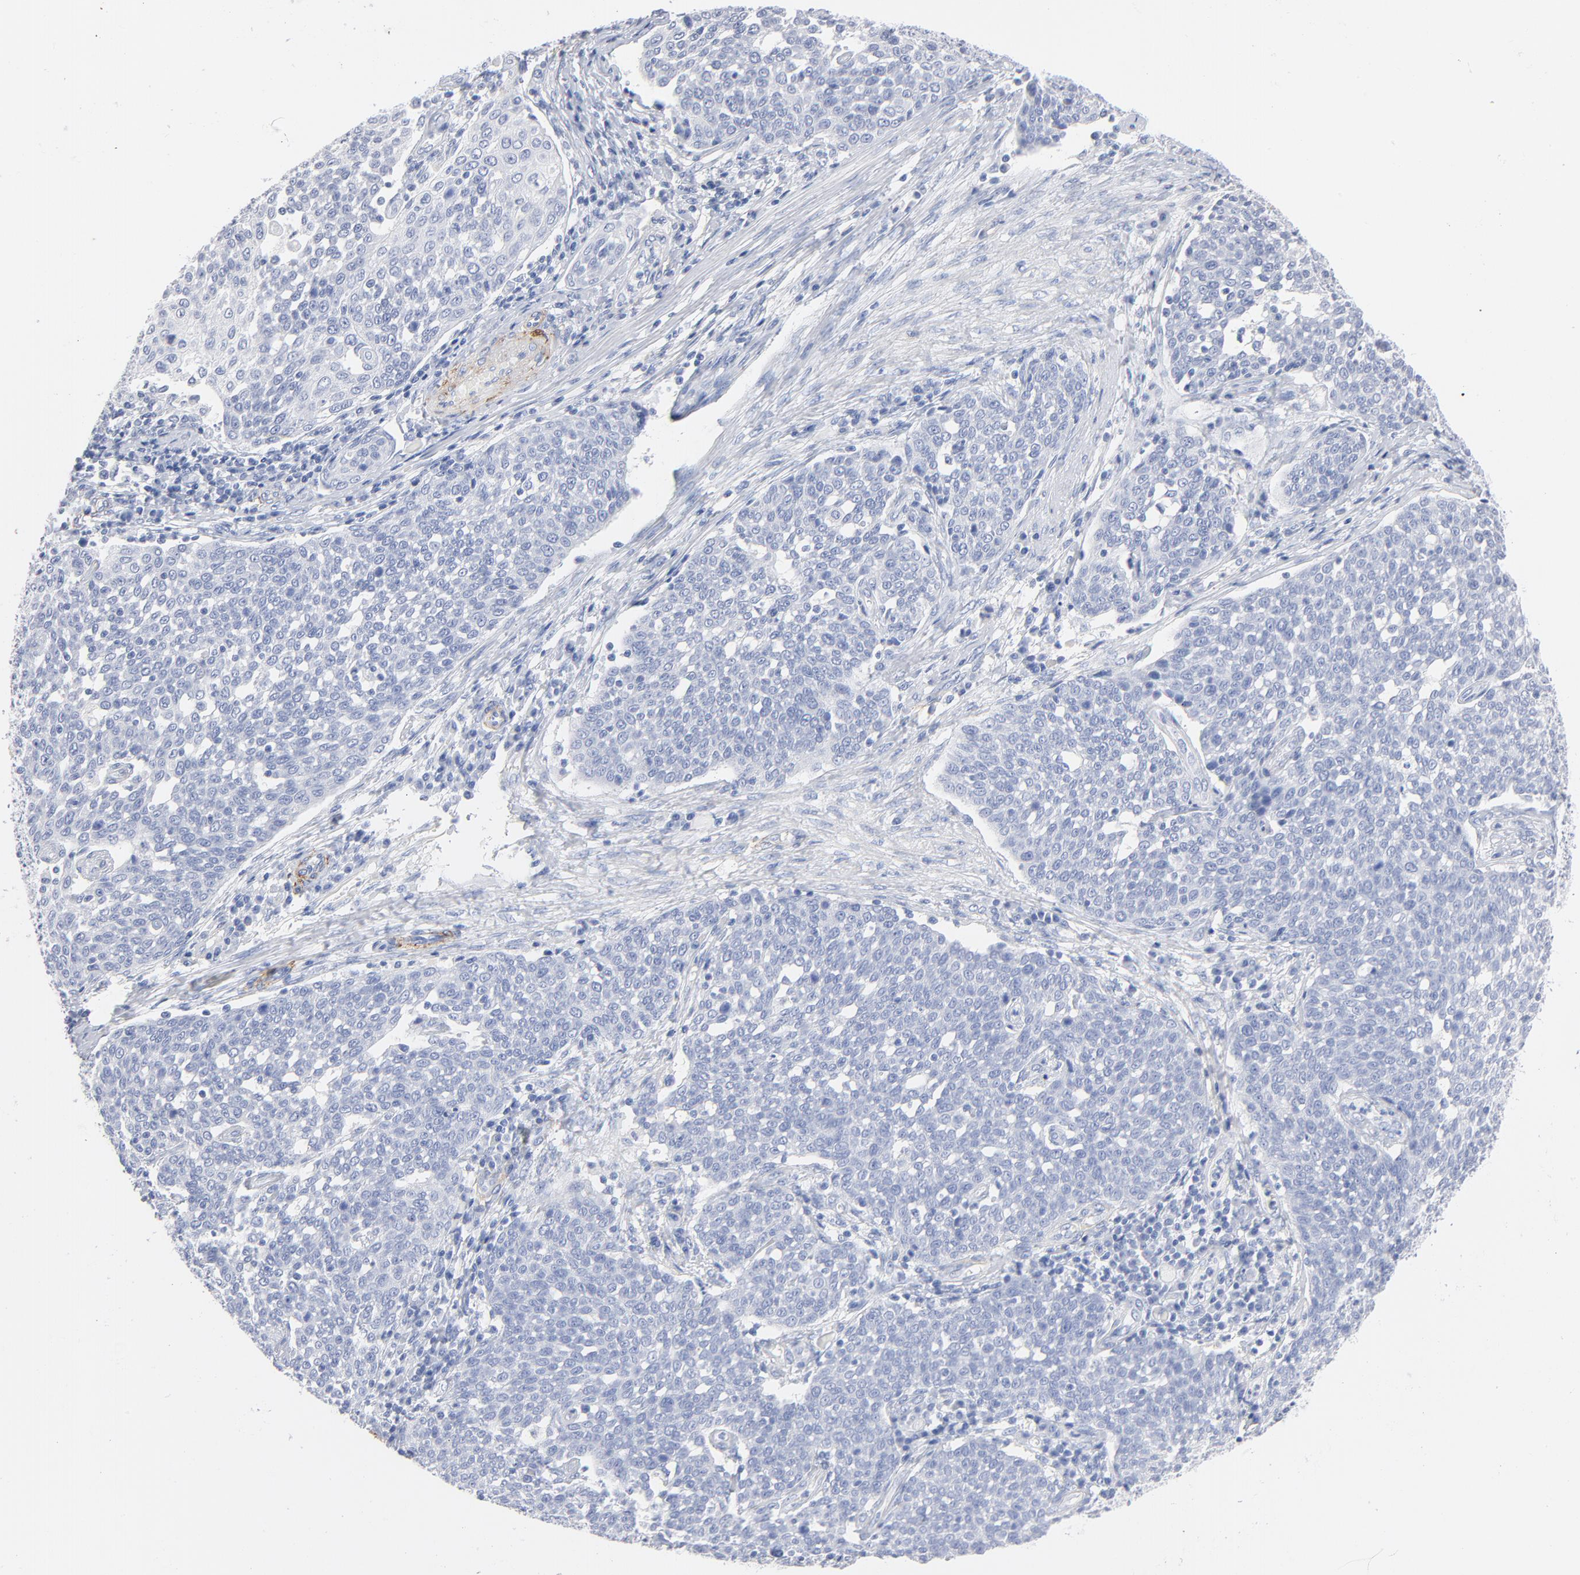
{"staining": {"intensity": "negative", "quantity": "none", "location": "none"}, "tissue": "cervical cancer", "cell_type": "Tumor cells", "image_type": "cancer", "snomed": [{"axis": "morphology", "description": "Squamous cell carcinoma, NOS"}, {"axis": "topography", "description": "Cervix"}], "caption": "The histopathology image displays no significant staining in tumor cells of squamous cell carcinoma (cervical).", "gene": "AGTR1", "patient": {"sex": "female", "age": 34}}